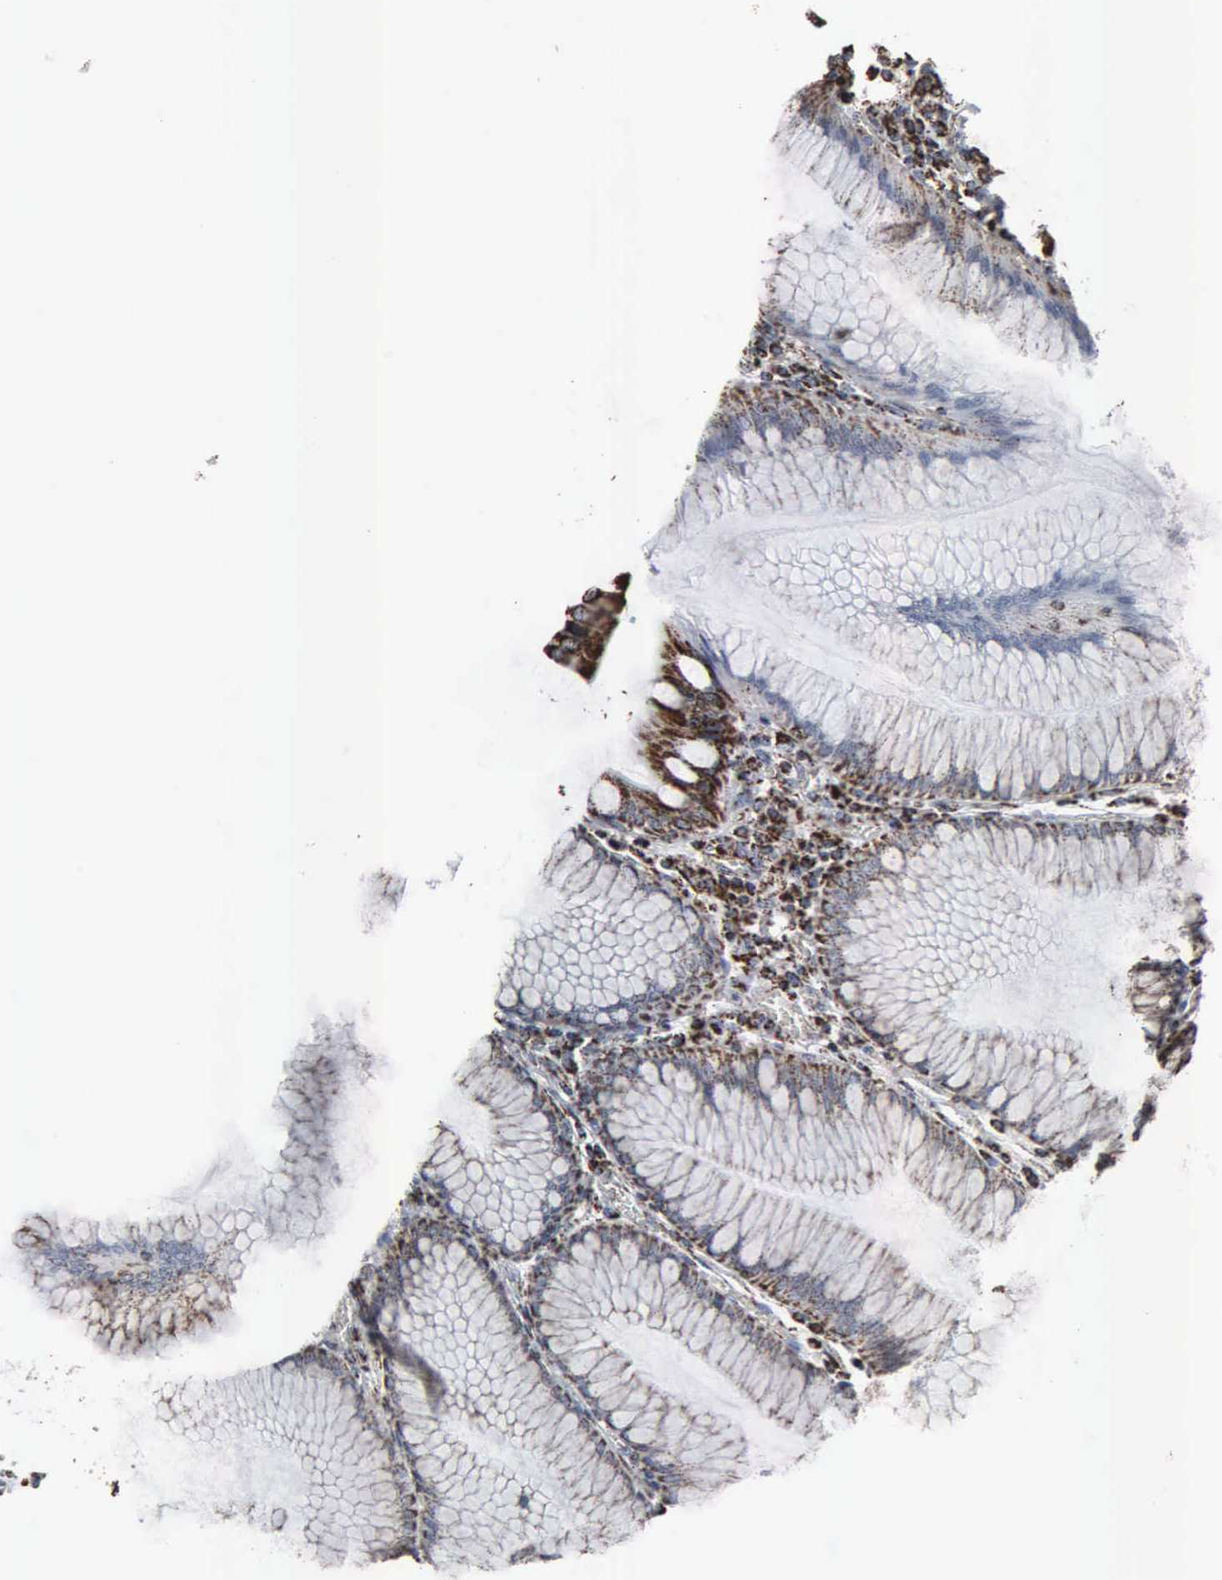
{"staining": {"intensity": "strong", "quantity": ">75%", "location": "cytoplasmic/membranous"}, "tissue": "stomach", "cell_type": "Glandular cells", "image_type": "normal", "snomed": [{"axis": "morphology", "description": "Normal tissue, NOS"}, {"axis": "topography", "description": "Stomach, lower"}], "caption": "Immunohistochemical staining of benign stomach reveals high levels of strong cytoplasmic/membranous expression in approximately >75% of glandular cells. Using DAB (brown) and hematoxylin (blue) stains, captured at high magnification using brightfield microscopy.", "gene": "HSPA9", "patient": {"sex": "female", "age": 93}}